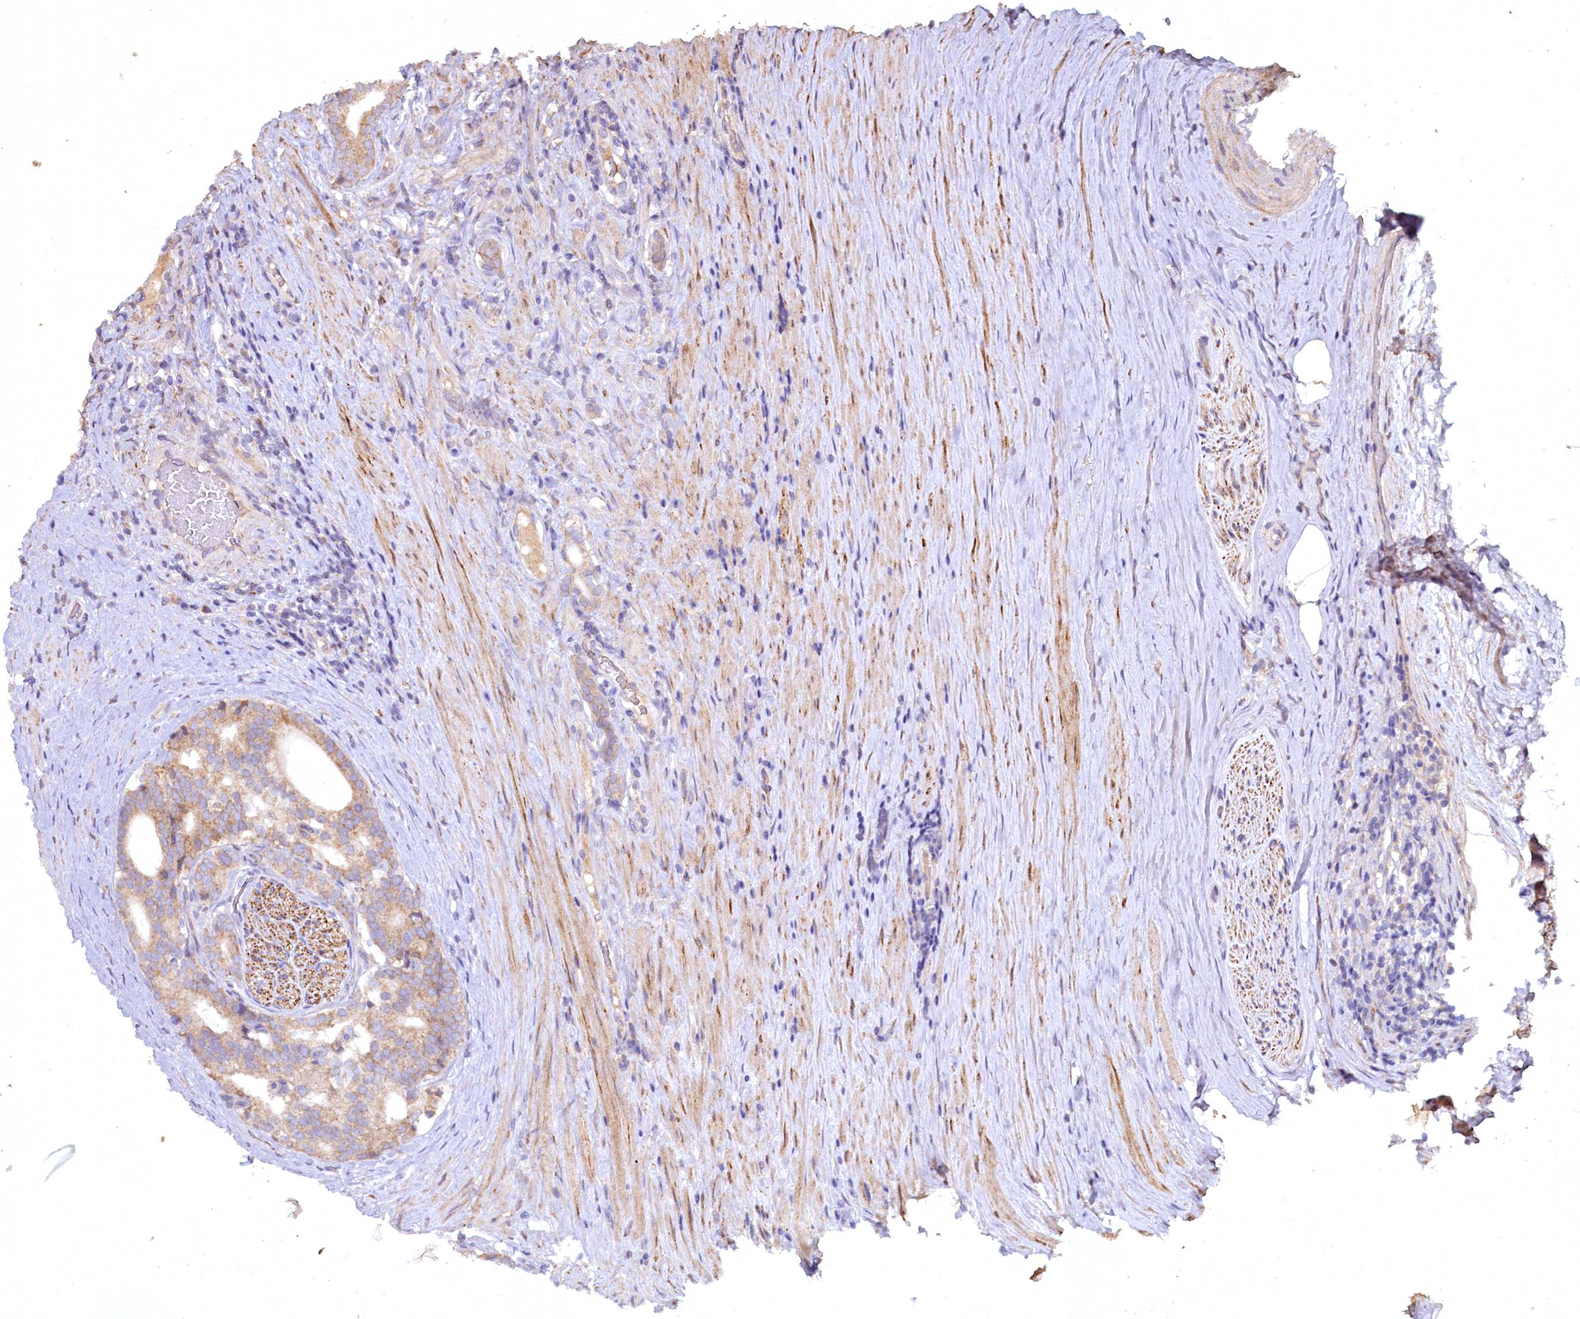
{"staining": {"intensity": "weak", "quantity": "25%-75%", "location": "cytoplasmic/membranous"}, "tissue": "prostate cancer", "cell_type": "Tumor cells", "image_type": "cancer", "snomed": [{"axis": "morphology", "description": "Adenocarcinoma, Low grade"}, {"axis": "topography", "description": "Prostate"}], "caption": "A histopathology image of human prostate adenocarcinoma (low-grade) stained for a protein shows weak cytoplasmic/membranous brown staining in tumor cells. (IHC, brightfield microscopy, high magnification).", "gene": "FUNDC1", "patient": {"sex": "male", "age": 71}}